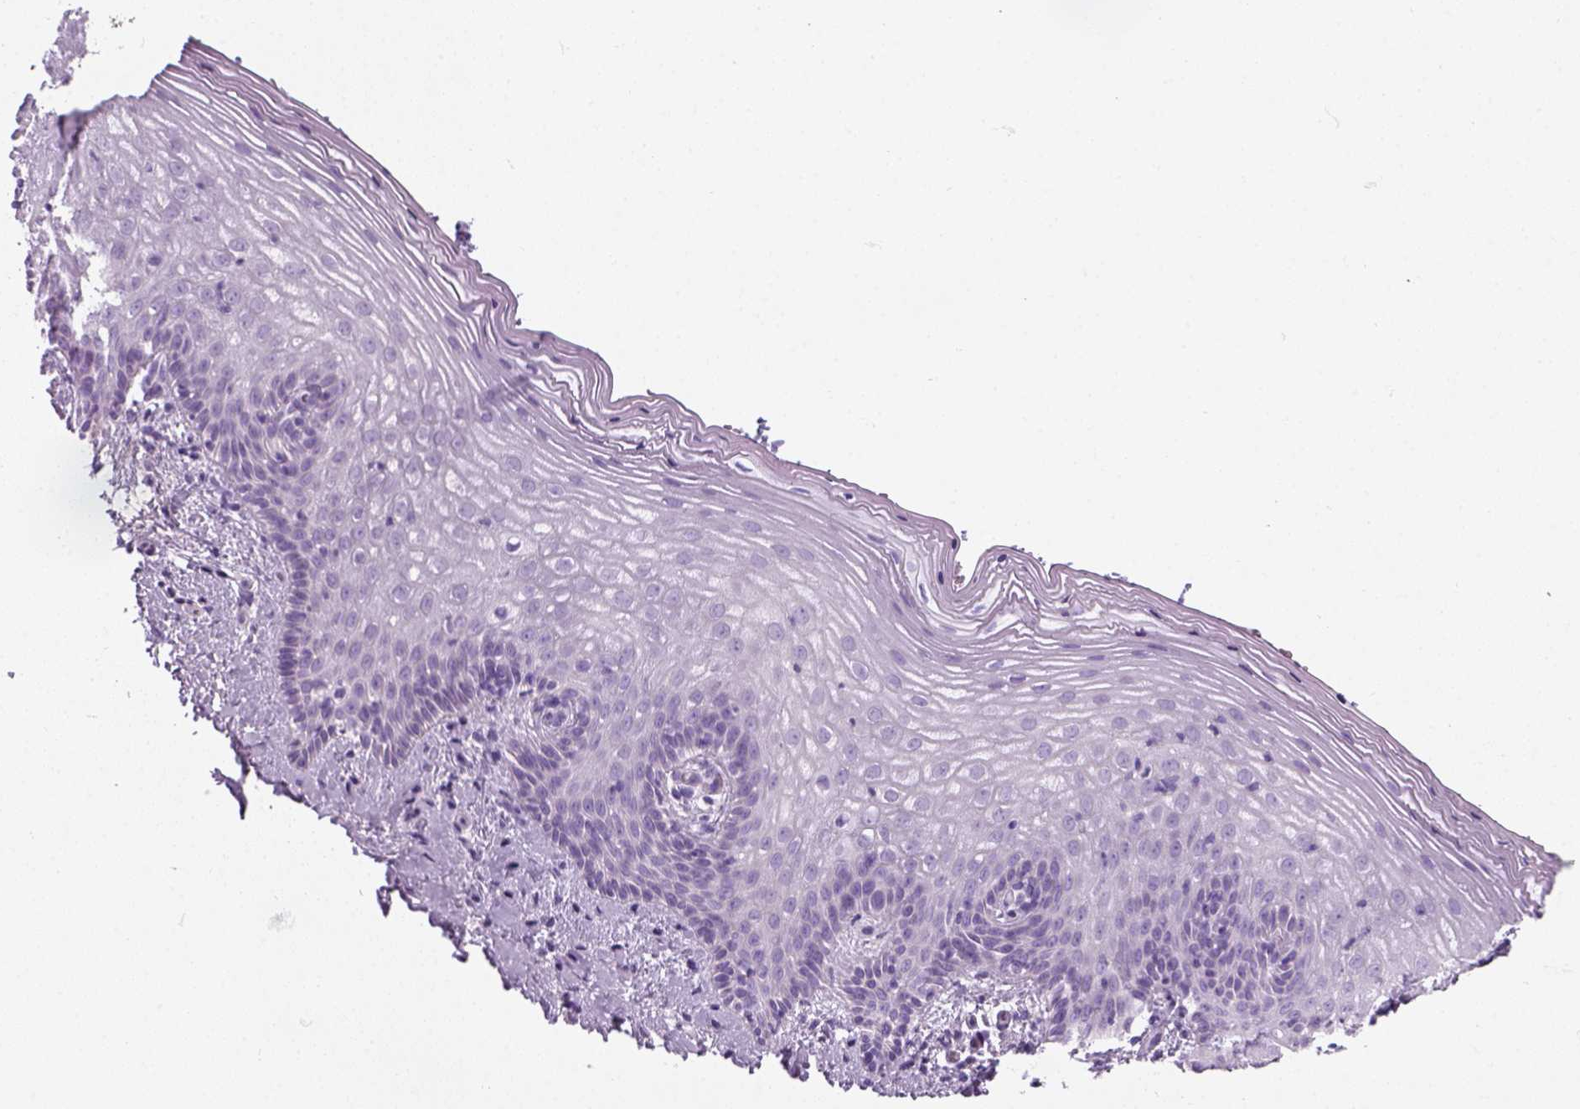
{"staining": {"intensity": "negative", "quantity": "none", "location": "none"}, "tissue": "vagina", "cell_type": "Squamous epithelial cells", "image_type": "normal", "snomed": [{"axis": "morphology", "description": "Normal tissue, NOS"}, {"axis": "topography", "description": "Vagina"}], "caption": "This image is of unremarkable vagina stained with IHC to label a protein in brown with the nuclei are counter-stained blue. There is no positivity in squamous epithelial cells. (DAB (3,3'-diaminobenzidine) IHC, high magnification).", "gene": "SLC12A5", "patient": {"sex": "female", "age": 45}}